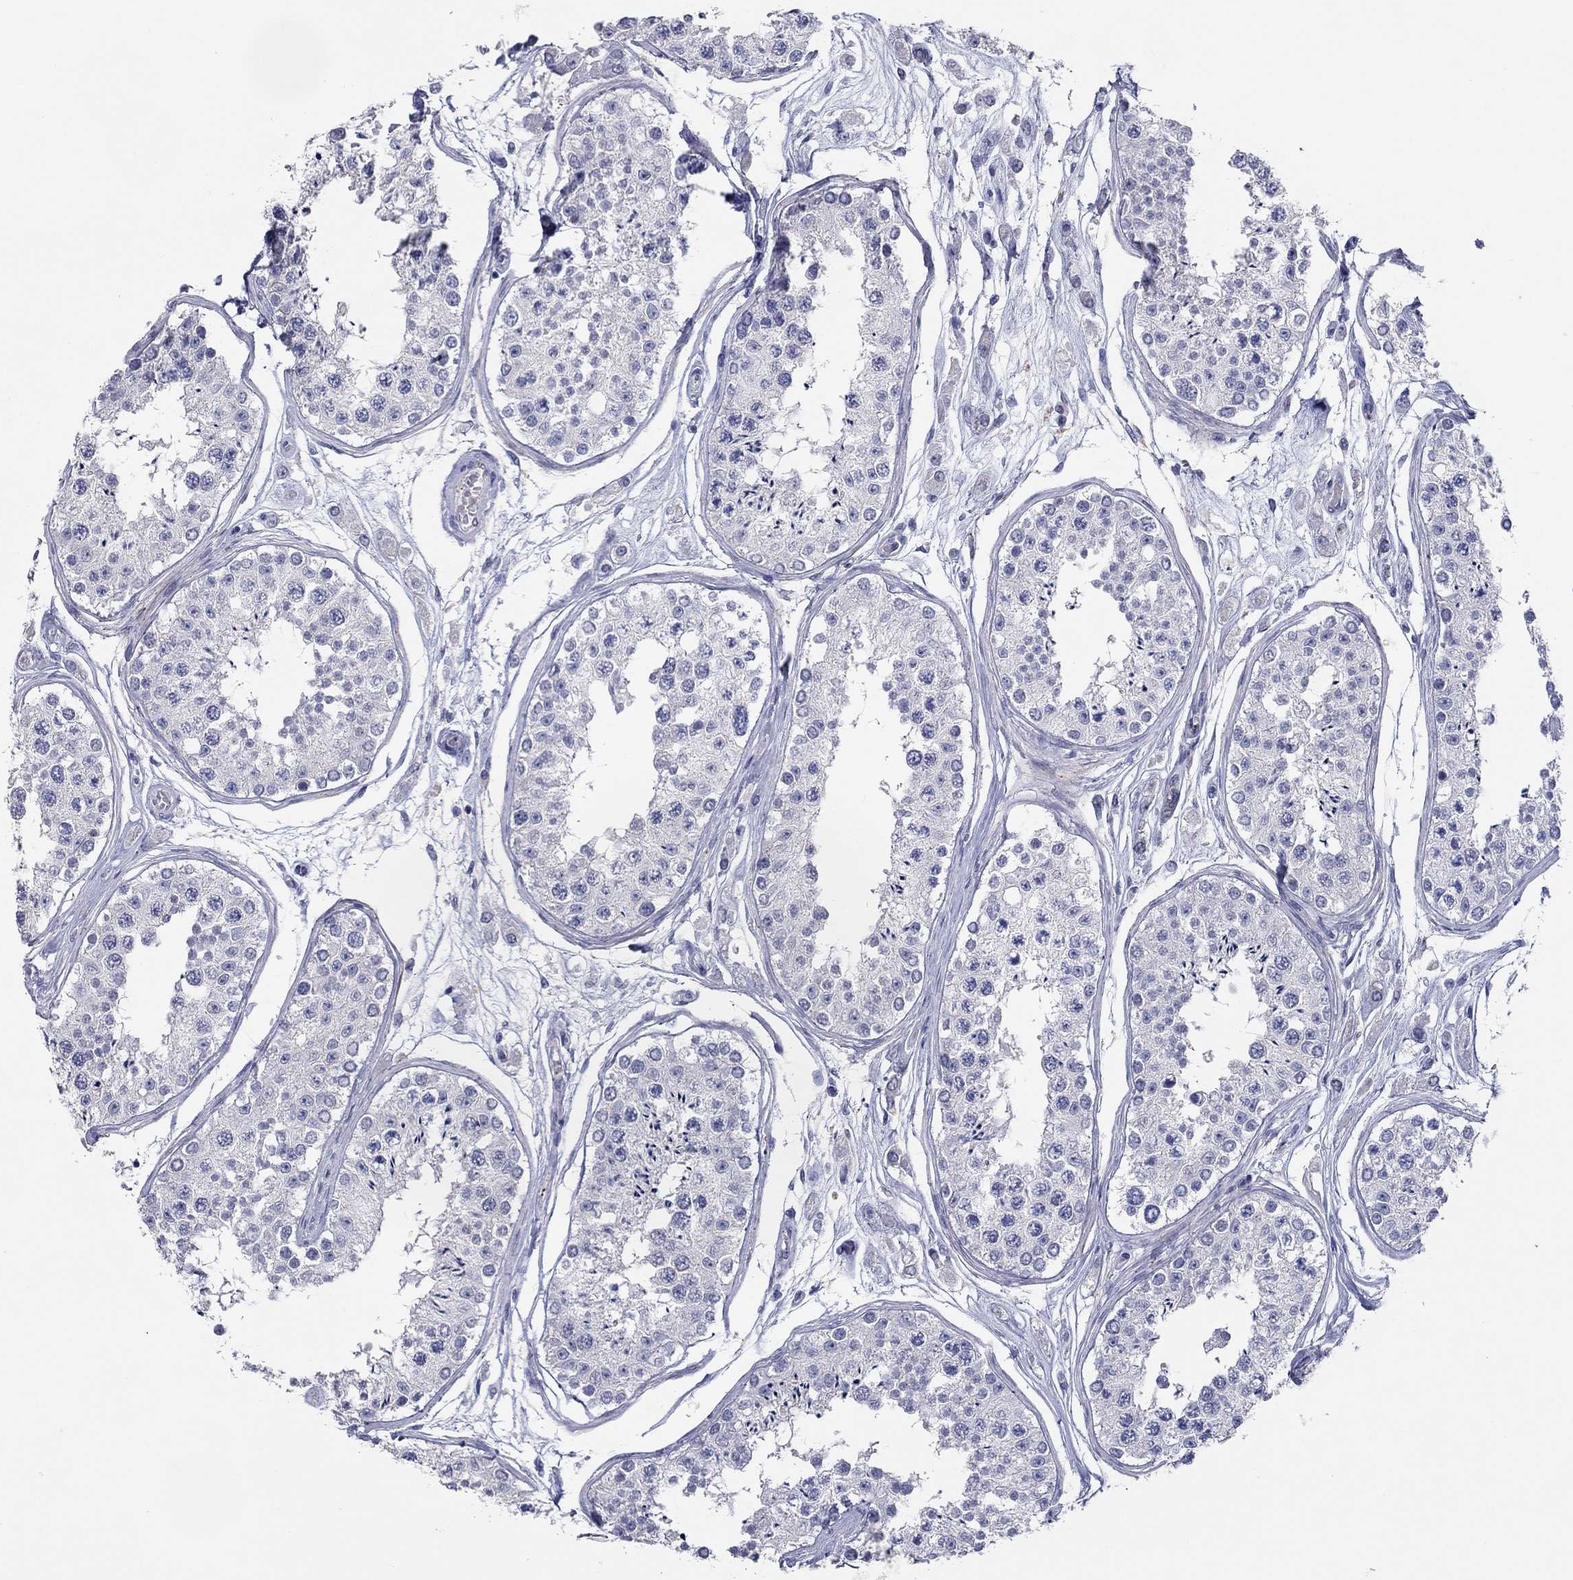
{"staining": {"intensity": "negative", "quantity": "none", "location": "none"}, "tissue": "testis", "cell_type": "Cells in seminiferous ducts", "image_type": "normal", "snomed": [{"axis": "morphology", "description": "Normal tissue, NOS"}, {"axis": "topography", "description": "Testis"}], "caption": "IHC photomicrograph of benign human testis stained for a protein (brown), which displays no positivity in cells in seminiferous ducts.", "gene": "ITGAE", "patient": {"sex": "male", "age": 25}}